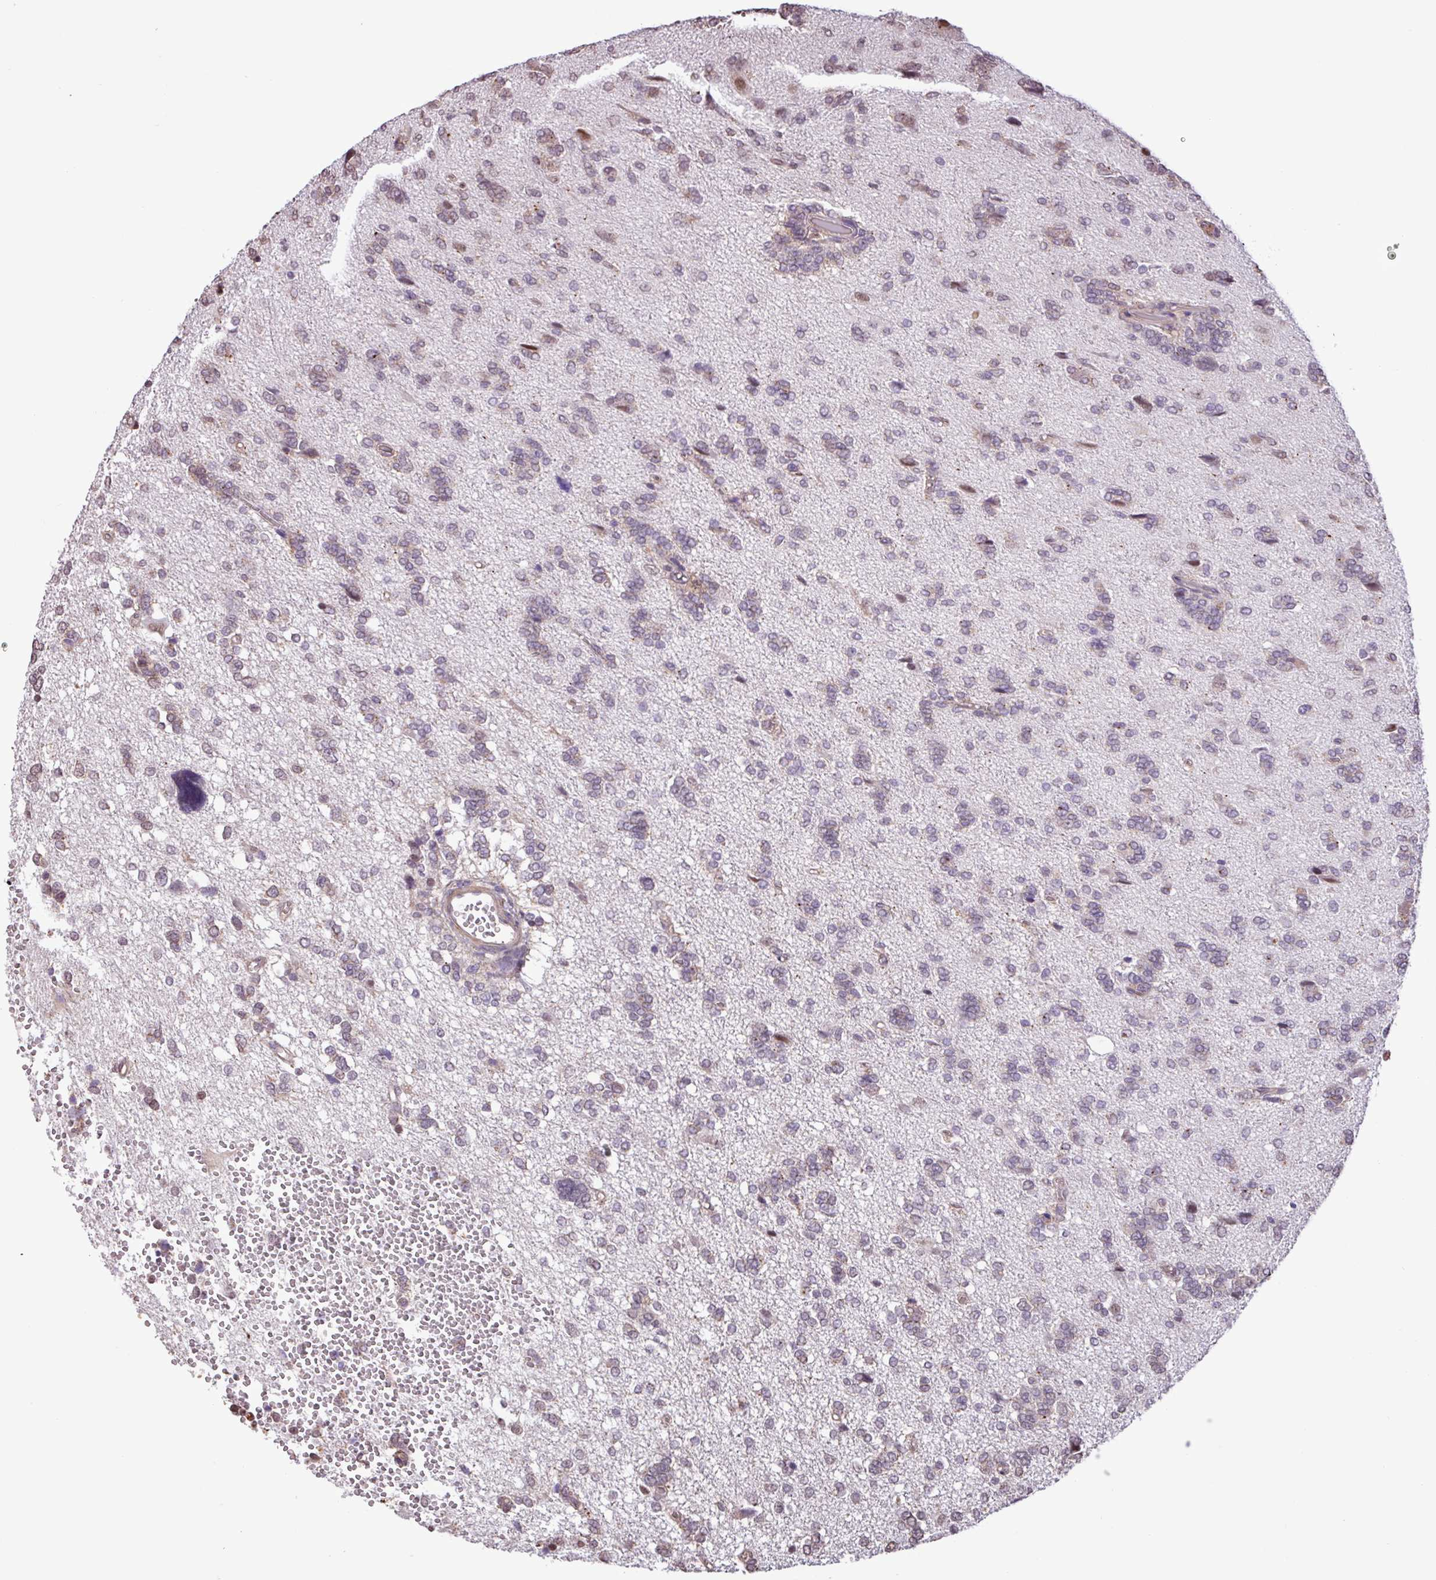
{"staining": {"intensity": "weak", "quantity": ">75%", "location": "cytoplasmic/membranous,nuclear"}, "tissue": "glioma", "cell_type": "Tumor cells", "image_type": "cancer", "snomed": [{"axis": "morphology", "description": "Glioma, malignant, High grade"}, {"axis": "topography", "description": "Brain"}], "caption": "A low amount of weak cytoplasmic/membranous and nuclear expression is appreciated in about >75% of tumor cells in glioma tissue. (brown staining indicates protein expression, while blue staining denotes nuclei).", "gene": "CHST11", "patient": {"sex": "female", "age": 59}}